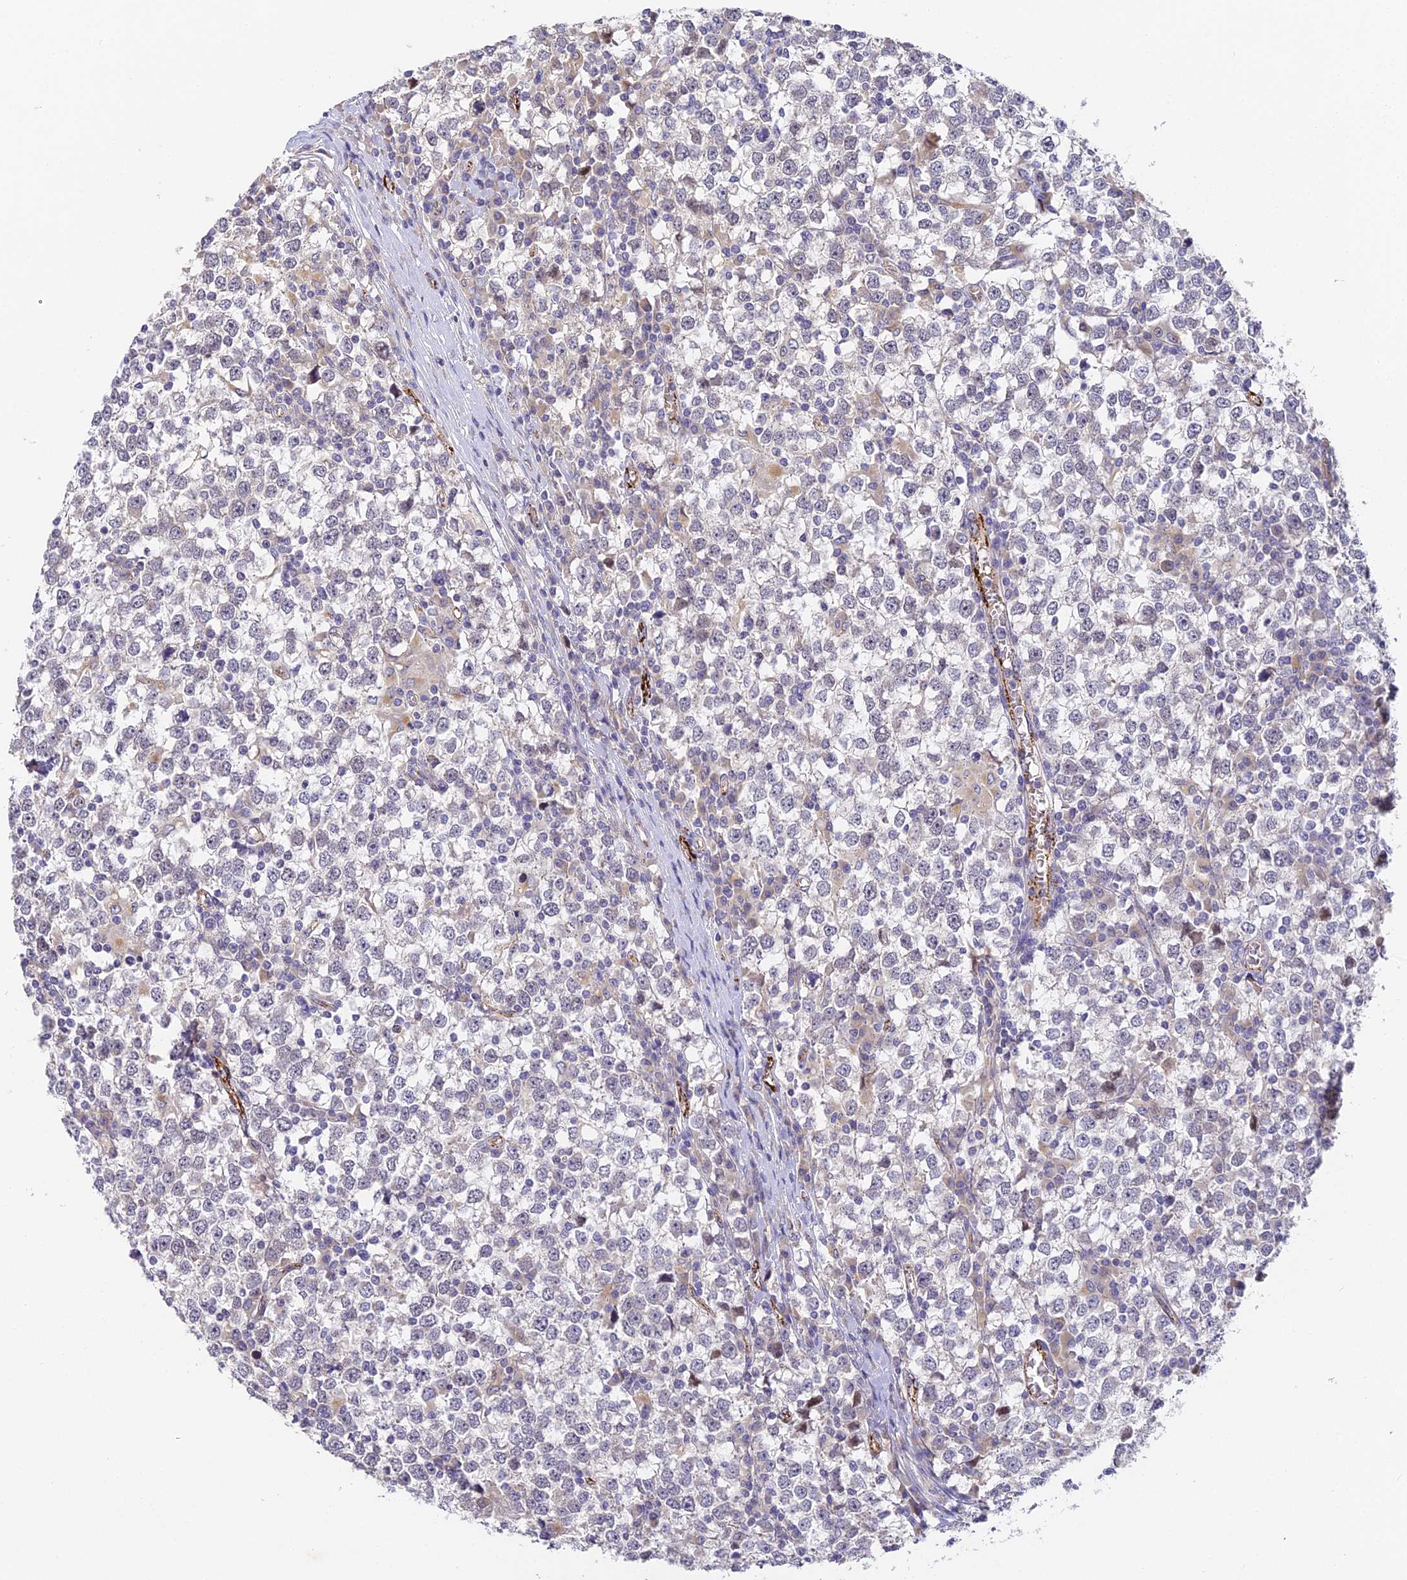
{"staining": {"intensity": "negative", "quantity": "none", "location": "none"}, "tissue": "testis cancer", "cell_type": "Tumor cells", "image_type": "cancer", "snomed": [{"axis": "morphology", "description": "Seminoma, NOS"}, {"axis": "topography", "description": "Testis"}], "caption": "Protein analysis of seminoma (testis) displays no significant staining in tumor cells.", "gene": "DNAAF10", "patient": {"sex": "male", "age": 65}}